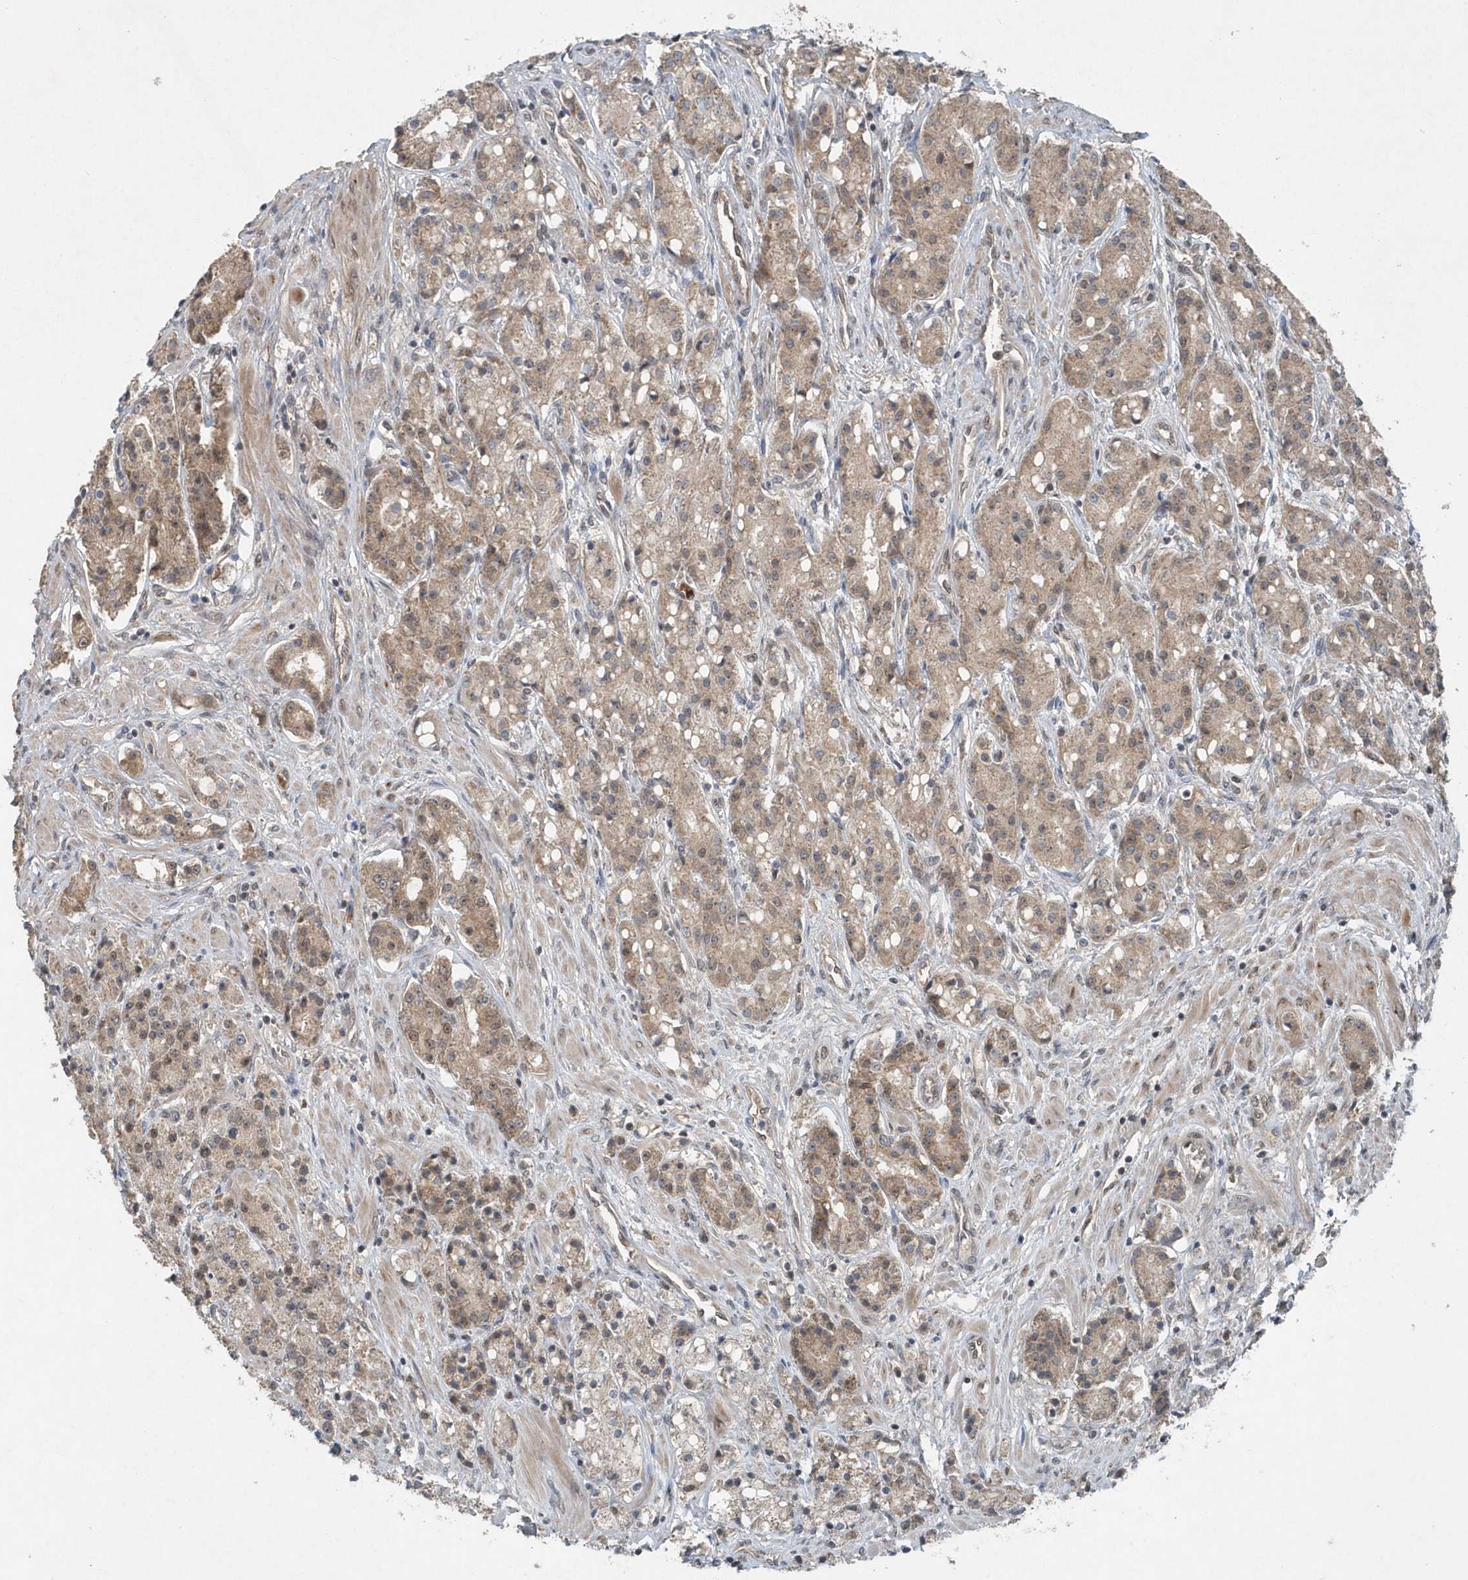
{"staining": {"intensity": "weak", "quantity": ">75%", "location": "cytoplasmic/membranous,nuclear"}, "tissue": "prostate cancer", "cell_type": "Tumor cells", "image_type": "cancer", "snomed": [{"axis": "morphology", "description": "Adenocarcinoma, High grade"}, {"axis": "topography", "description": "Prostate"}], "caption": "A brown stain labels weak cytoplasmic/membranous and nuclear staining of a protein in human prostate high-grade adenocarcinoma tumor cells.", "gene": "QTRT2", "patient": {"sex": "male", "age": 60}}